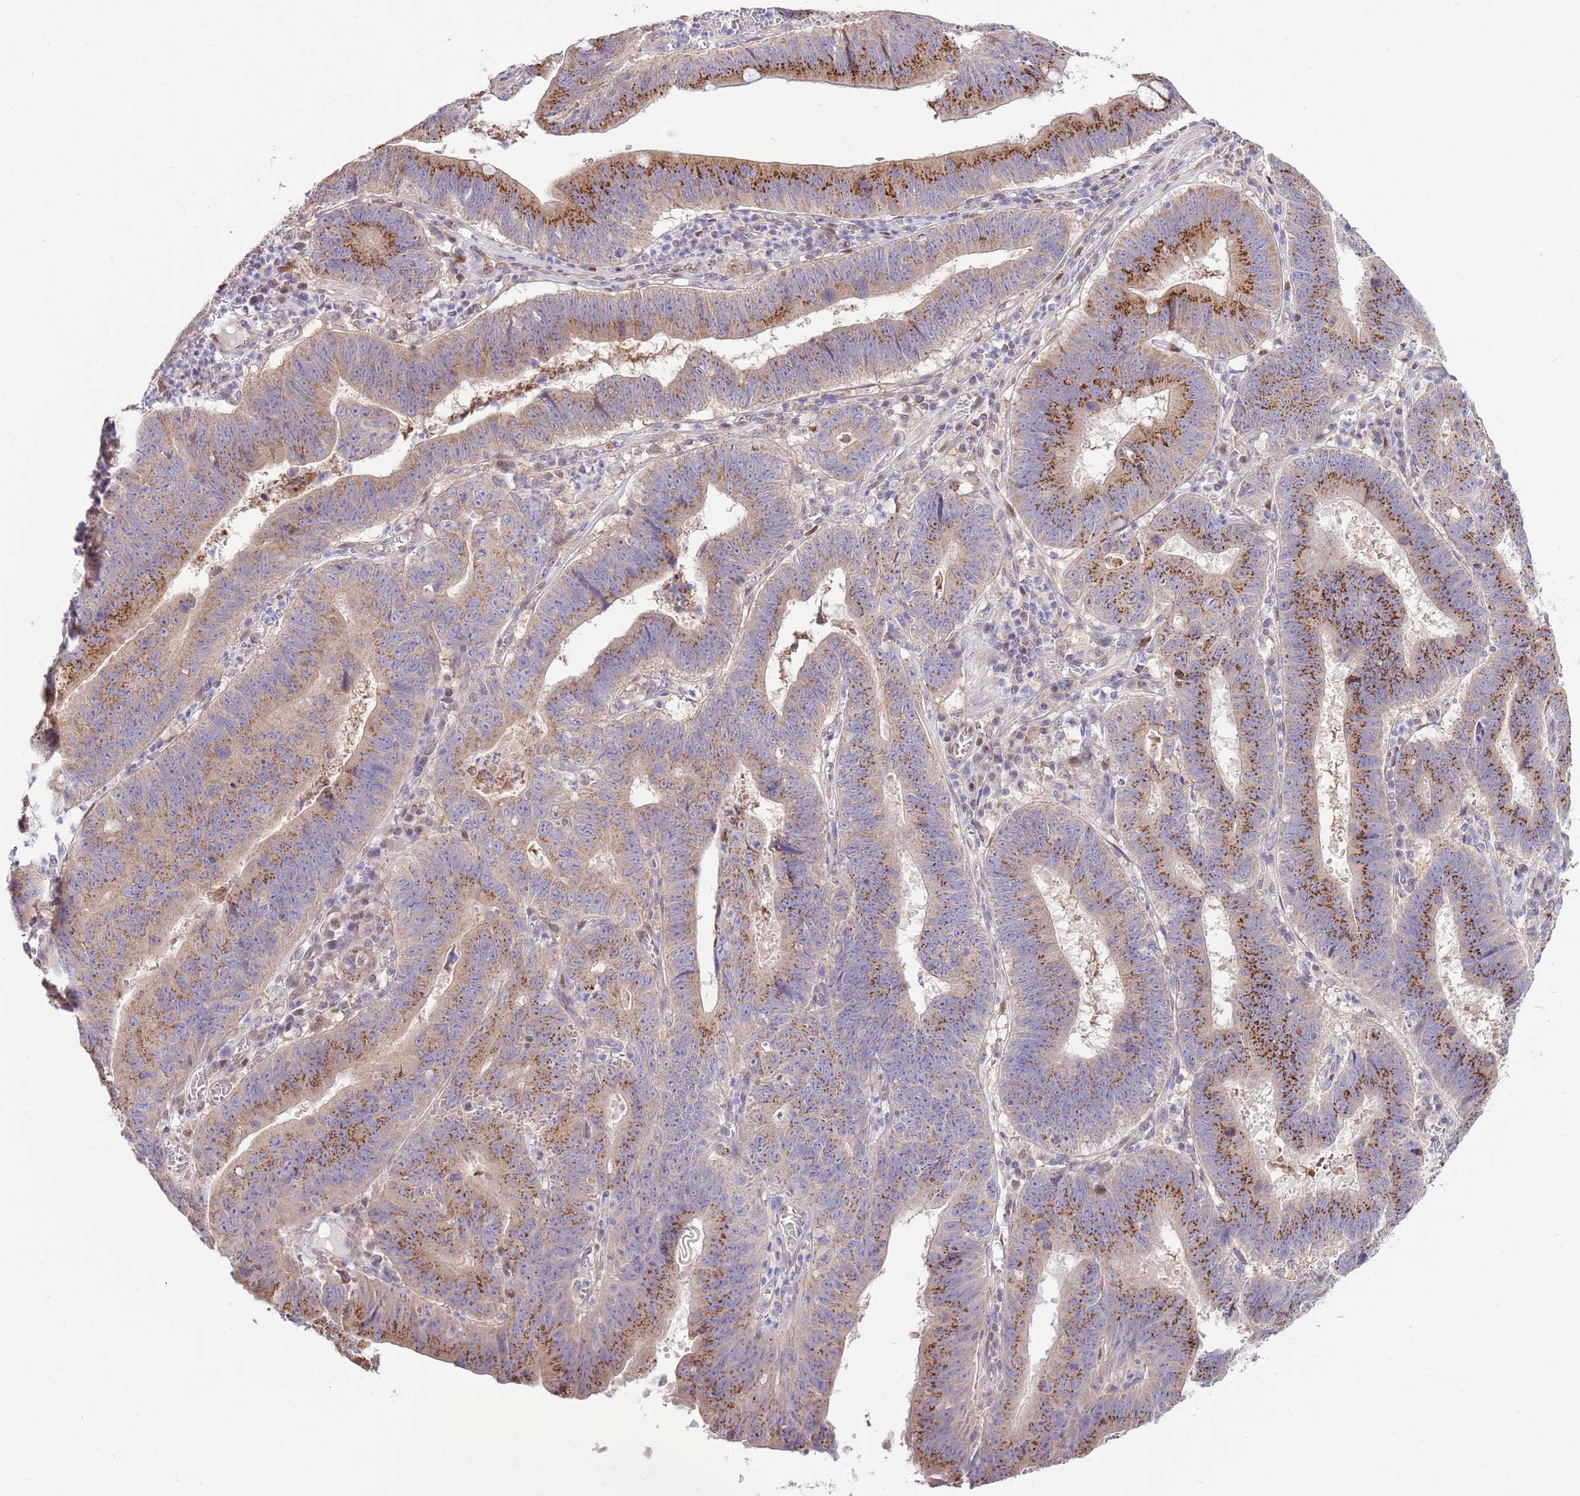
{"staining": {"intensity": "strong", "quantity": "25%-75%", "location": "cytoplasmic/membranous"}, "tissue": "stomach cancer", "cell_type": "Tumor cells", "image_type": "cancer", "snomed": [{"axis": "morphology", "description": "Adenocarcinoma, NOS"}, {"axis": "topography", "description": "Stomach"}], "caption": "Immunohistochemistry (IHC) photomicrograph of neoplastic tissue: stomach cancer (adenocarcinoma) stained using IHC displays high levels of strong protein expression localized specifically in the cytoplasmic/membranous of tumor cells, appearing as a cytoplasmic/membranous brown color.", "gene": "ARL2BP", "patient": {"sex": "male", "age": 59}}